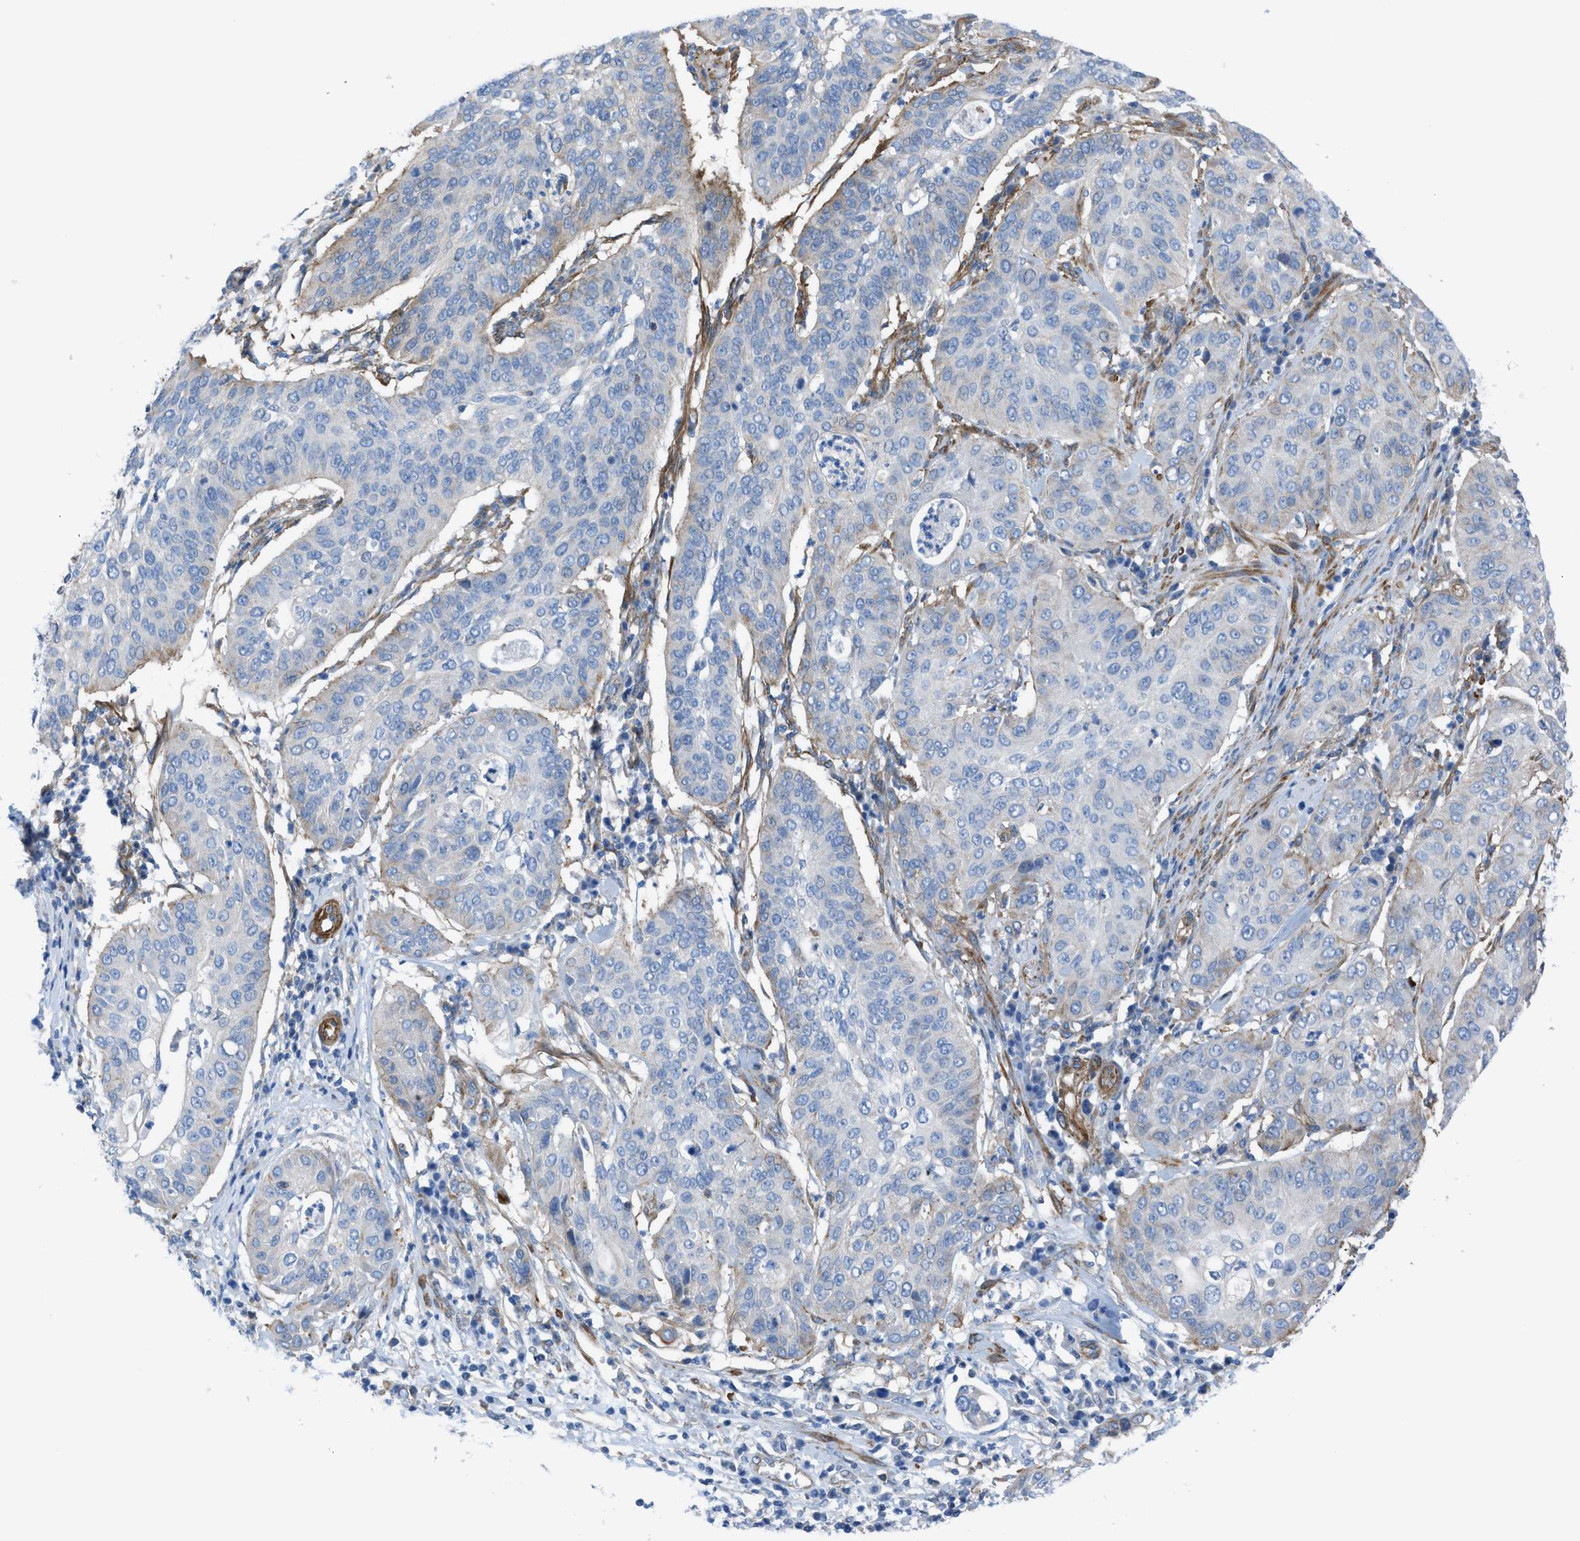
{"staining": {"intensity": "negative", "quantity": "none", "location": "none"}, "tissue": "cervical cancer", "cell_type": "Tumor cells", "image_type": "cancer", "snomed": [{"axis": "morphology", "description": "Normal tissue, NOS"}, {"axis": "morphology", "description": "Squamous cell carcinoma, NOS"}, {"axis": "topography", "description": "Cervix"}], "caption": "This is an immunohistochemistry (IHC) histopathology image of human squamous cell carcinoma (cervical). There is no expression in tumor cells.", "gene": "KCNH7", "patient": {"sex": "female", "age": 39}}